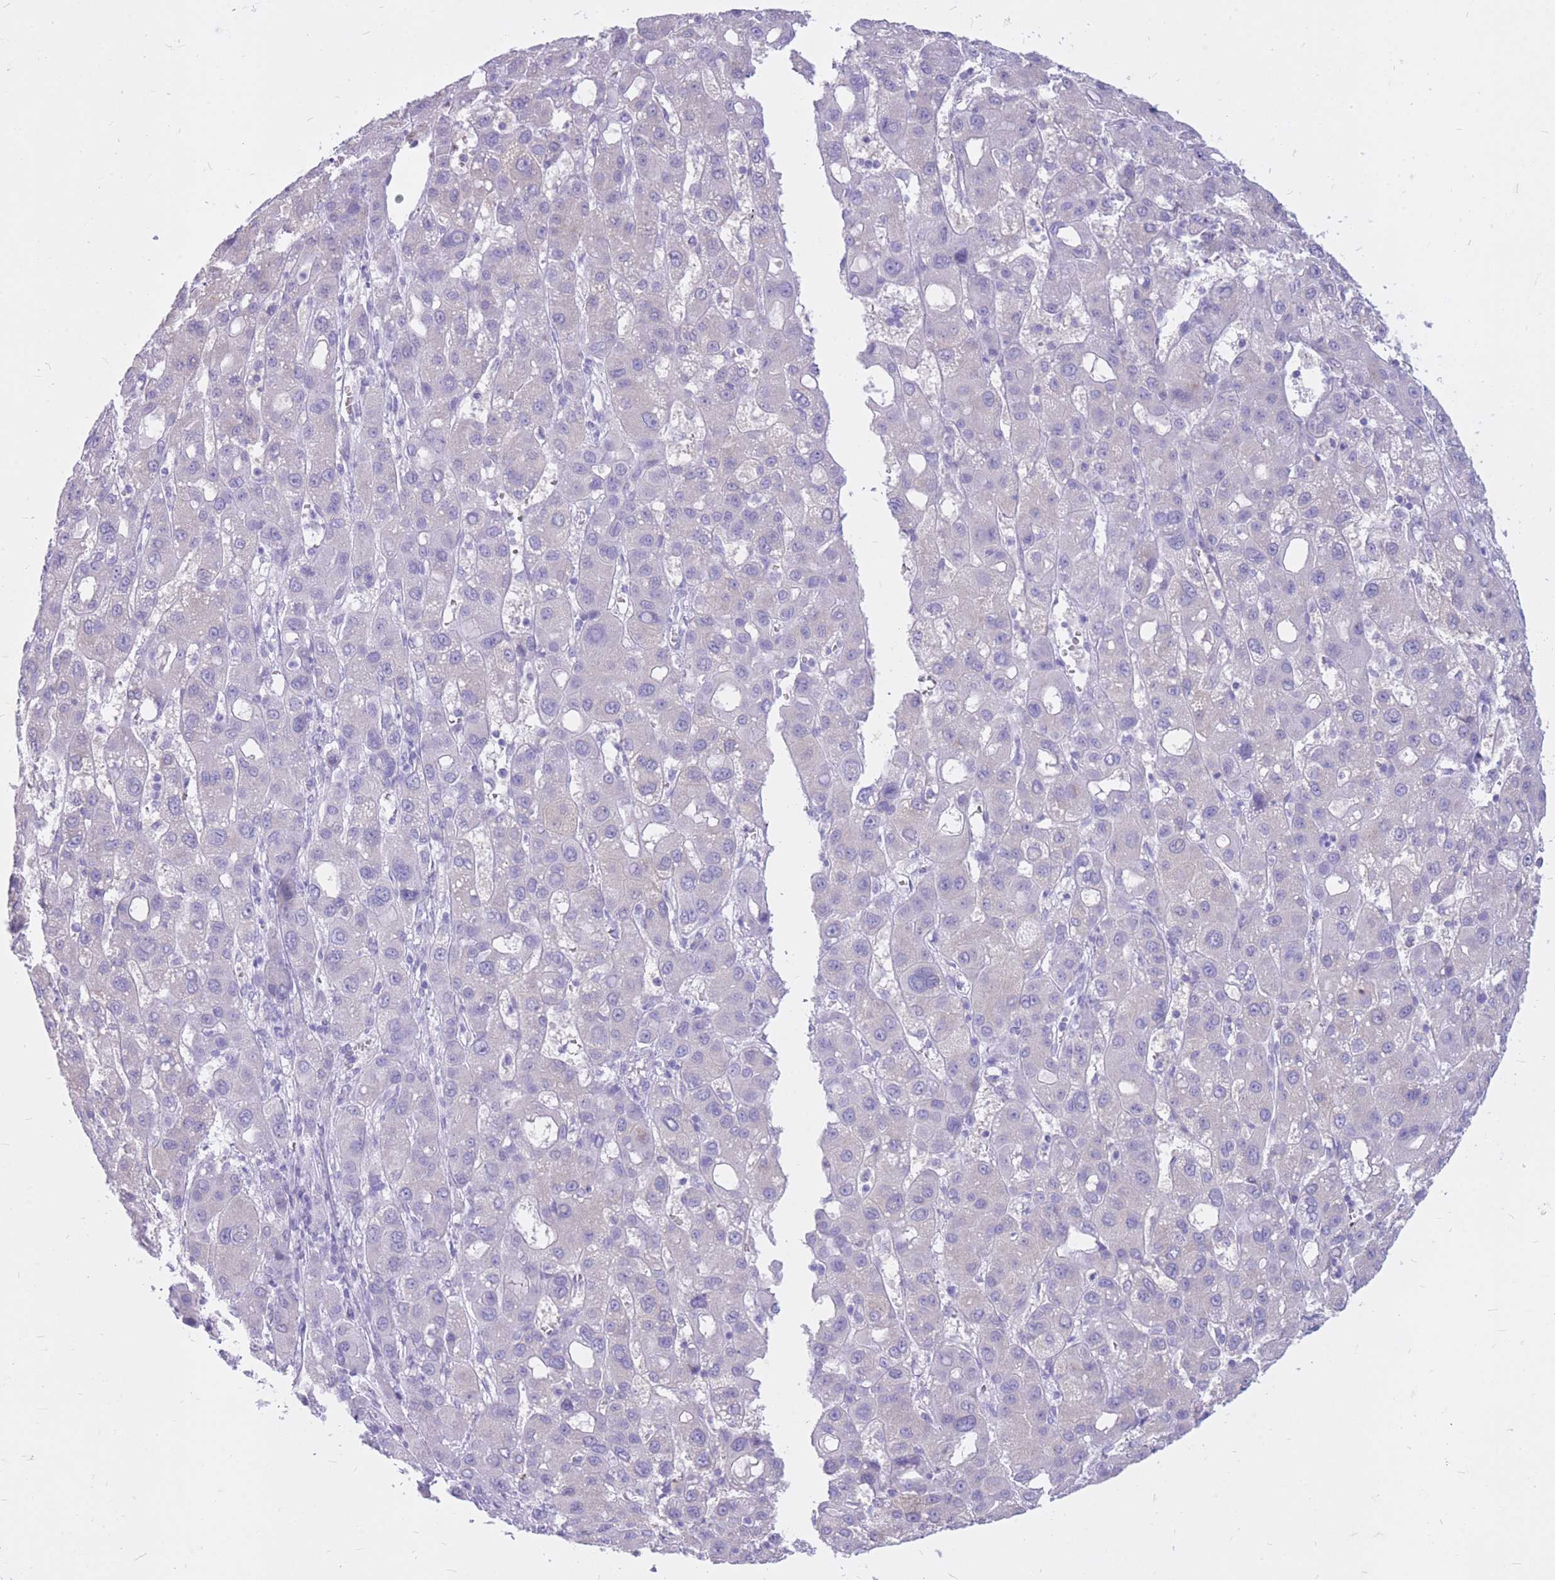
{"staining": {"intensity": "negative", "quantity": "none", "location": "none"}, "tissue": "liver cancer", "cell_type": "Tumor cells", "image_type": "cancer", "snomed": [{"axis": "morphology", "description": "Carcinoma, Hepatocellular, NOS"}, {"axis": "topography", "description": "Liver"}], "caption": "IHC image of neoplastic tissue: human liver cancer (hepatocellular carcinoma) stained with DAB (3,3'-diaminobenzidine) exhibits no significant protein expression in tumor cells.", "gene": "CYP21A2", "patient": {"sex": "male", "age": 55}}